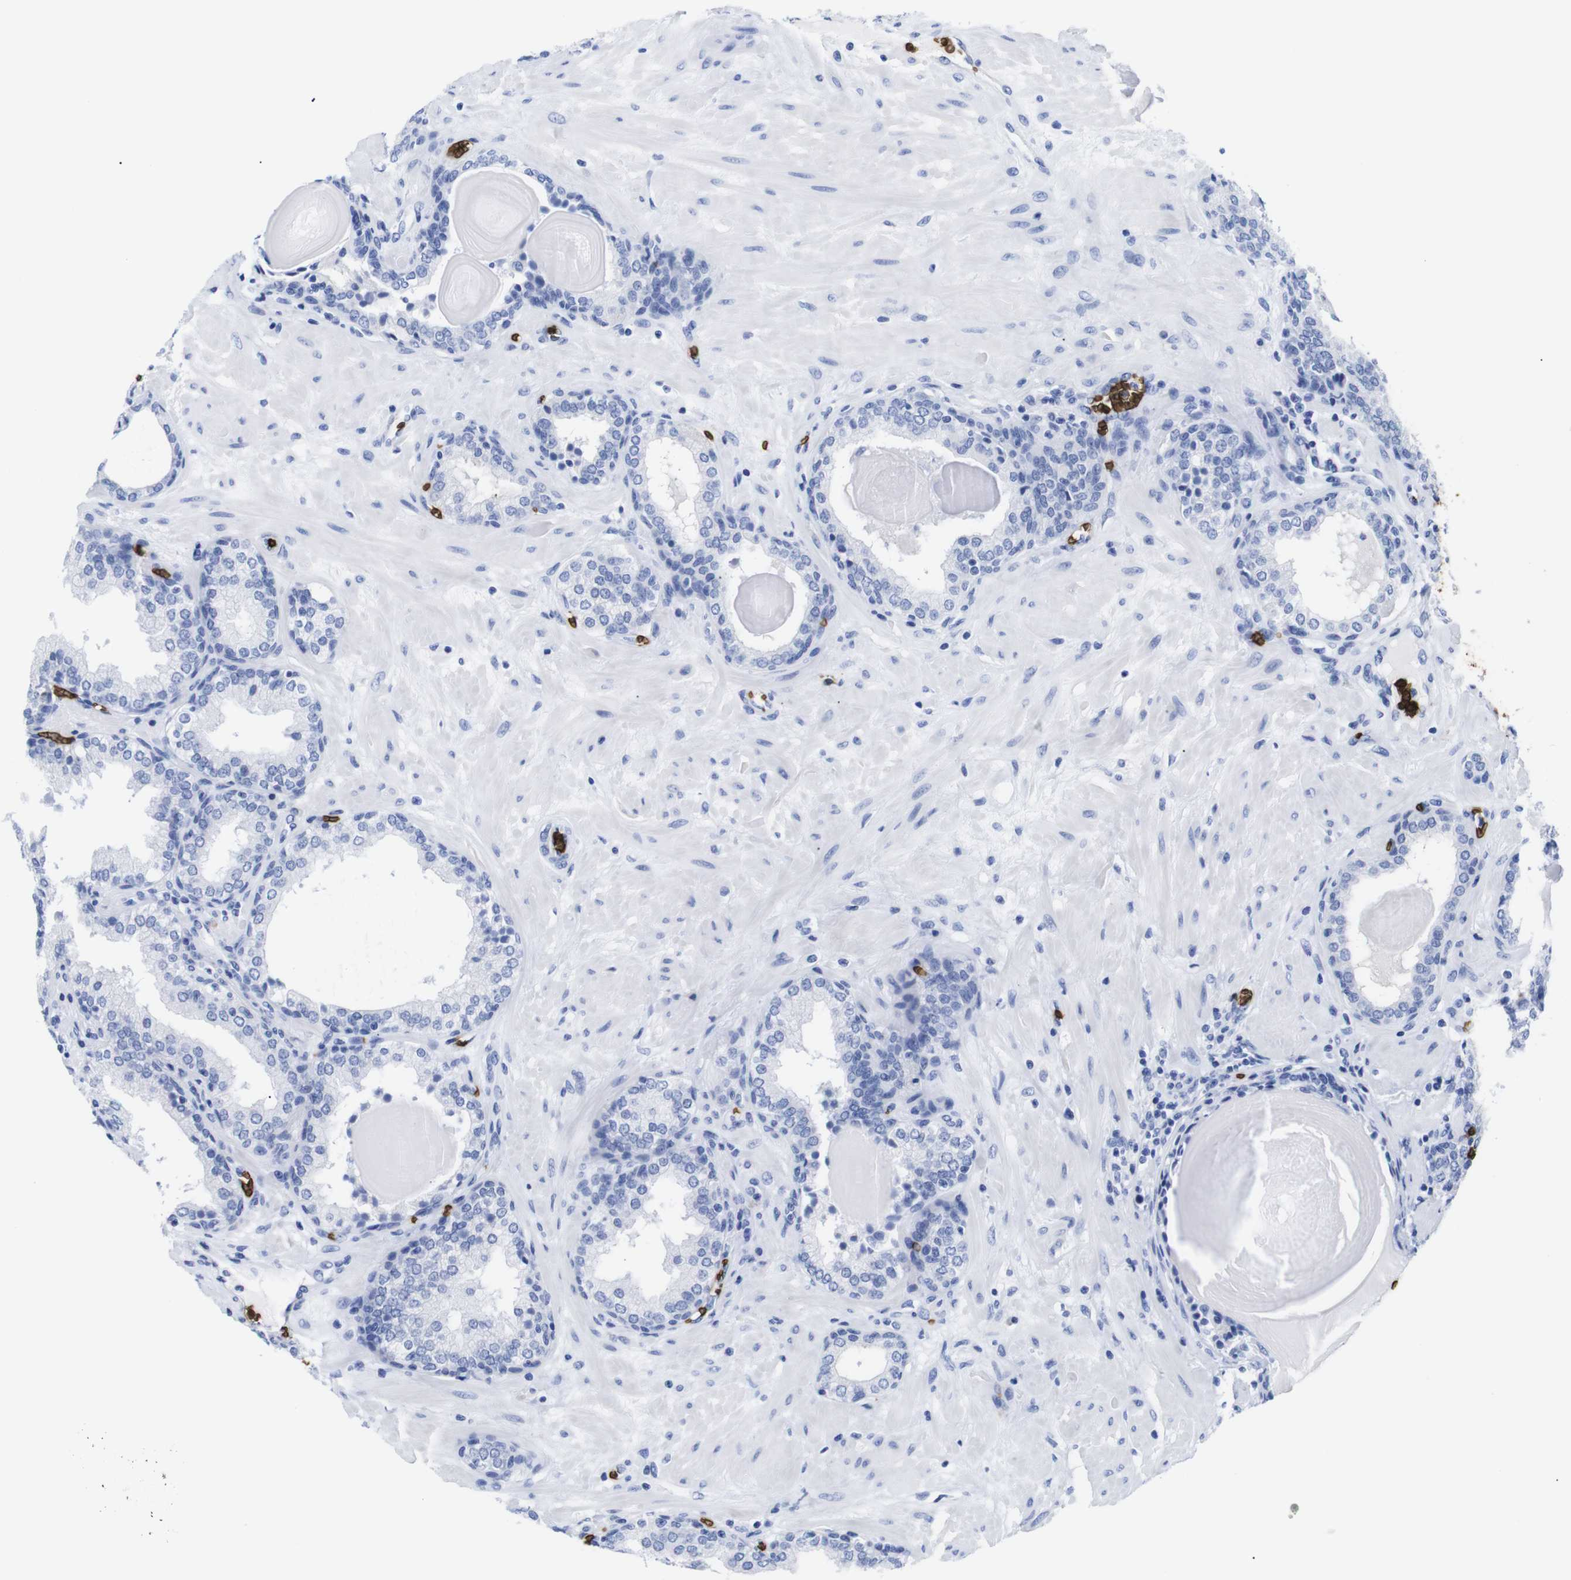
{"staining": {"intensity": "negative", "quantity": "none", "location": "none"}, "tissue": "prostate", "cell_type": "Glandular cells", "image_type": "normal", "snomed": [{"axis": "morphology", "description": "Normal tissue, NOS"}, {"axis": "topography", "description": "Prostate"}], "caption": "This is an immunohistochemistry histopathology image of benign prostate. There is no expression in glandular cells.", "gene": "S1PR2", "patient": {"sex": "male", "age": 51}}